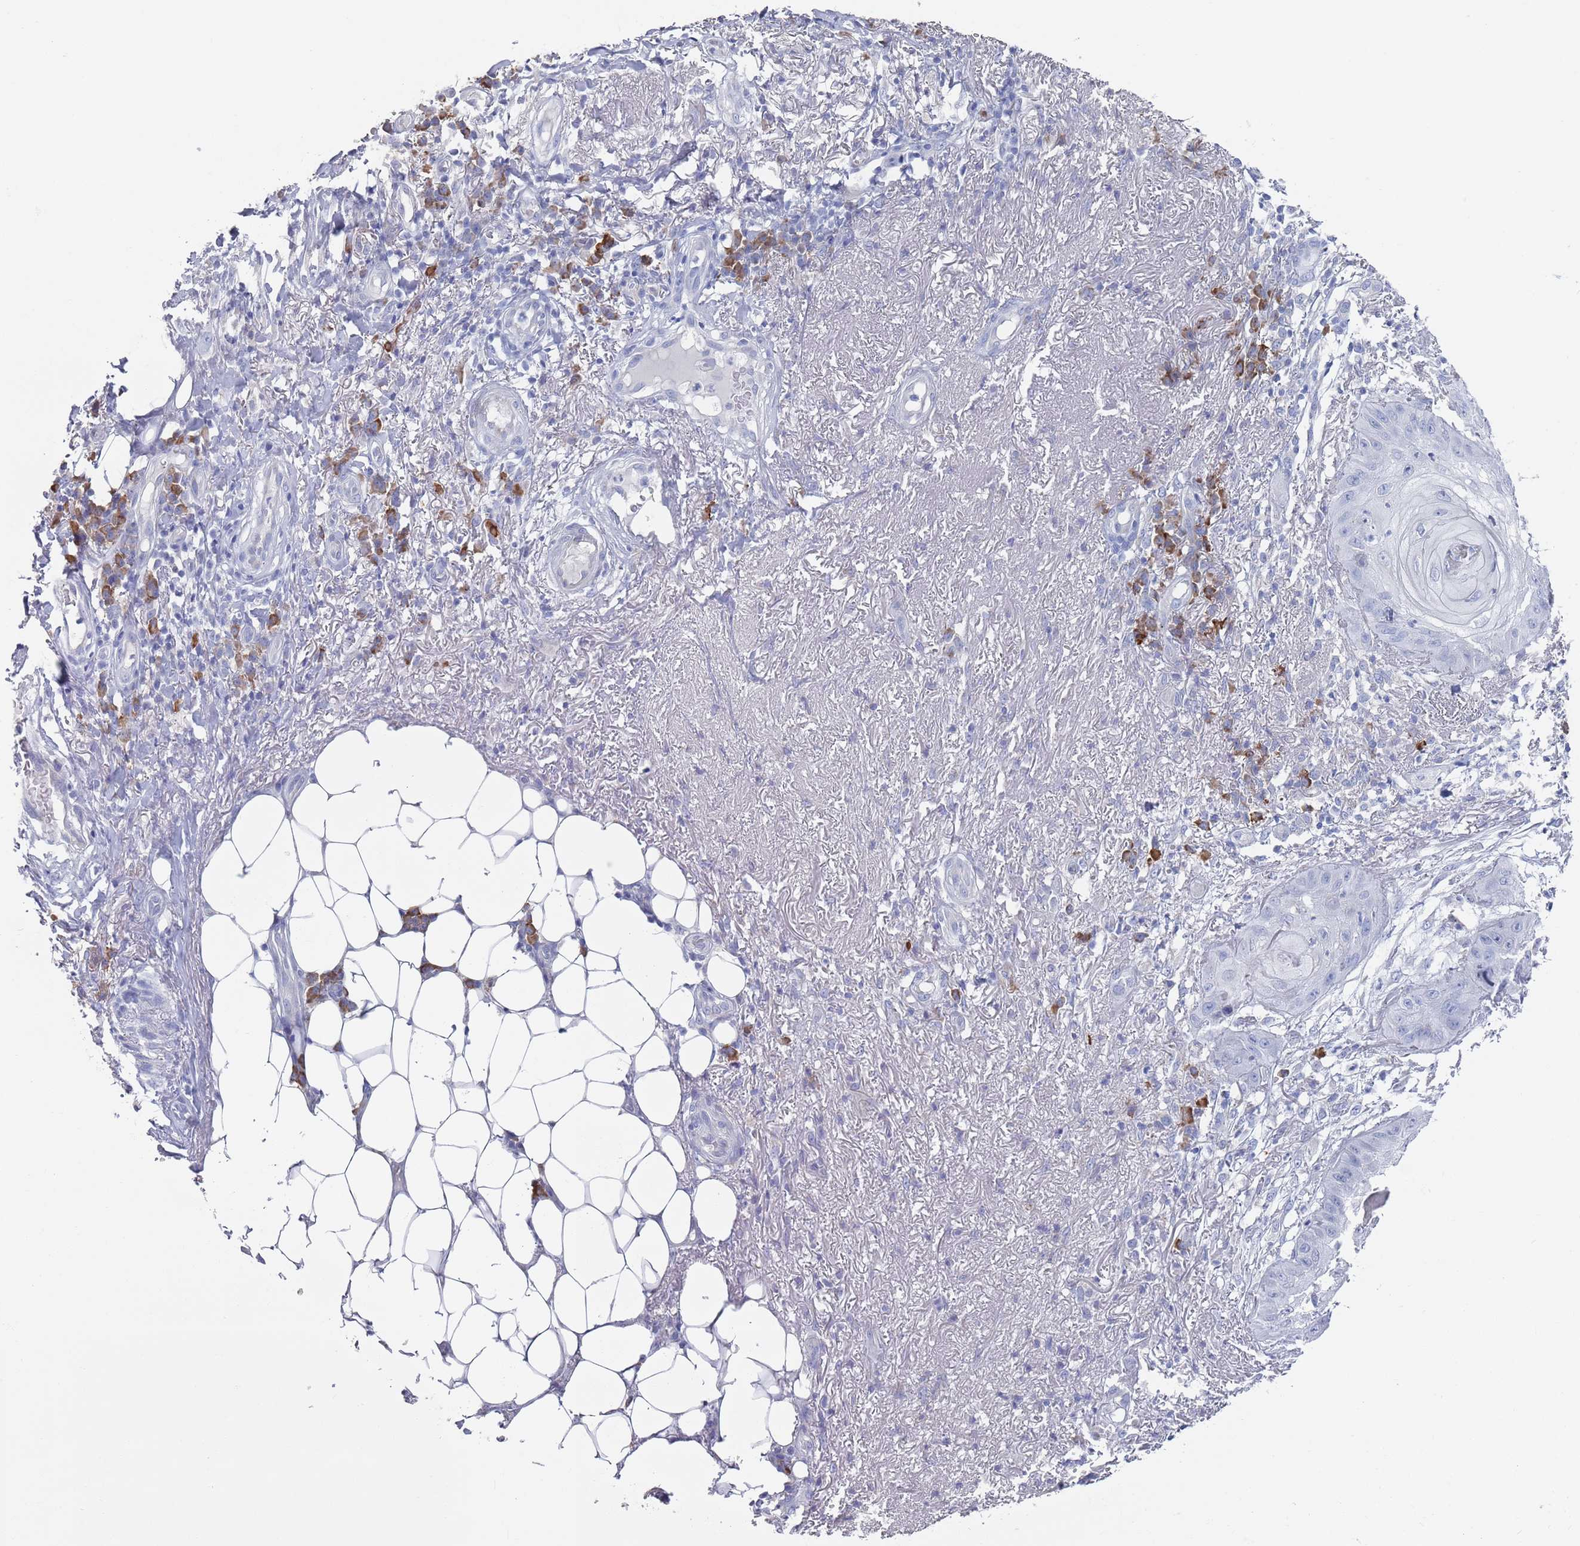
{"staining": {"intensity": "negative", "quantity": "none", "location": "none"}, "tissue": "skin cancer", "cell_type": "Tumor cells", "image_type": "cancer", "snomed": [{"axis": "morphology", "description": "Squamous cell carcinoma, NOS"}, {"axis": "topography", "description": "Skin"}], "caption": "The immunohistochemistry photomicrograph has no significant positivity in tumor cells of skin cancer tissue.", "gene": "MAT1A", "patient": {"sex": "male", "age": 70}}